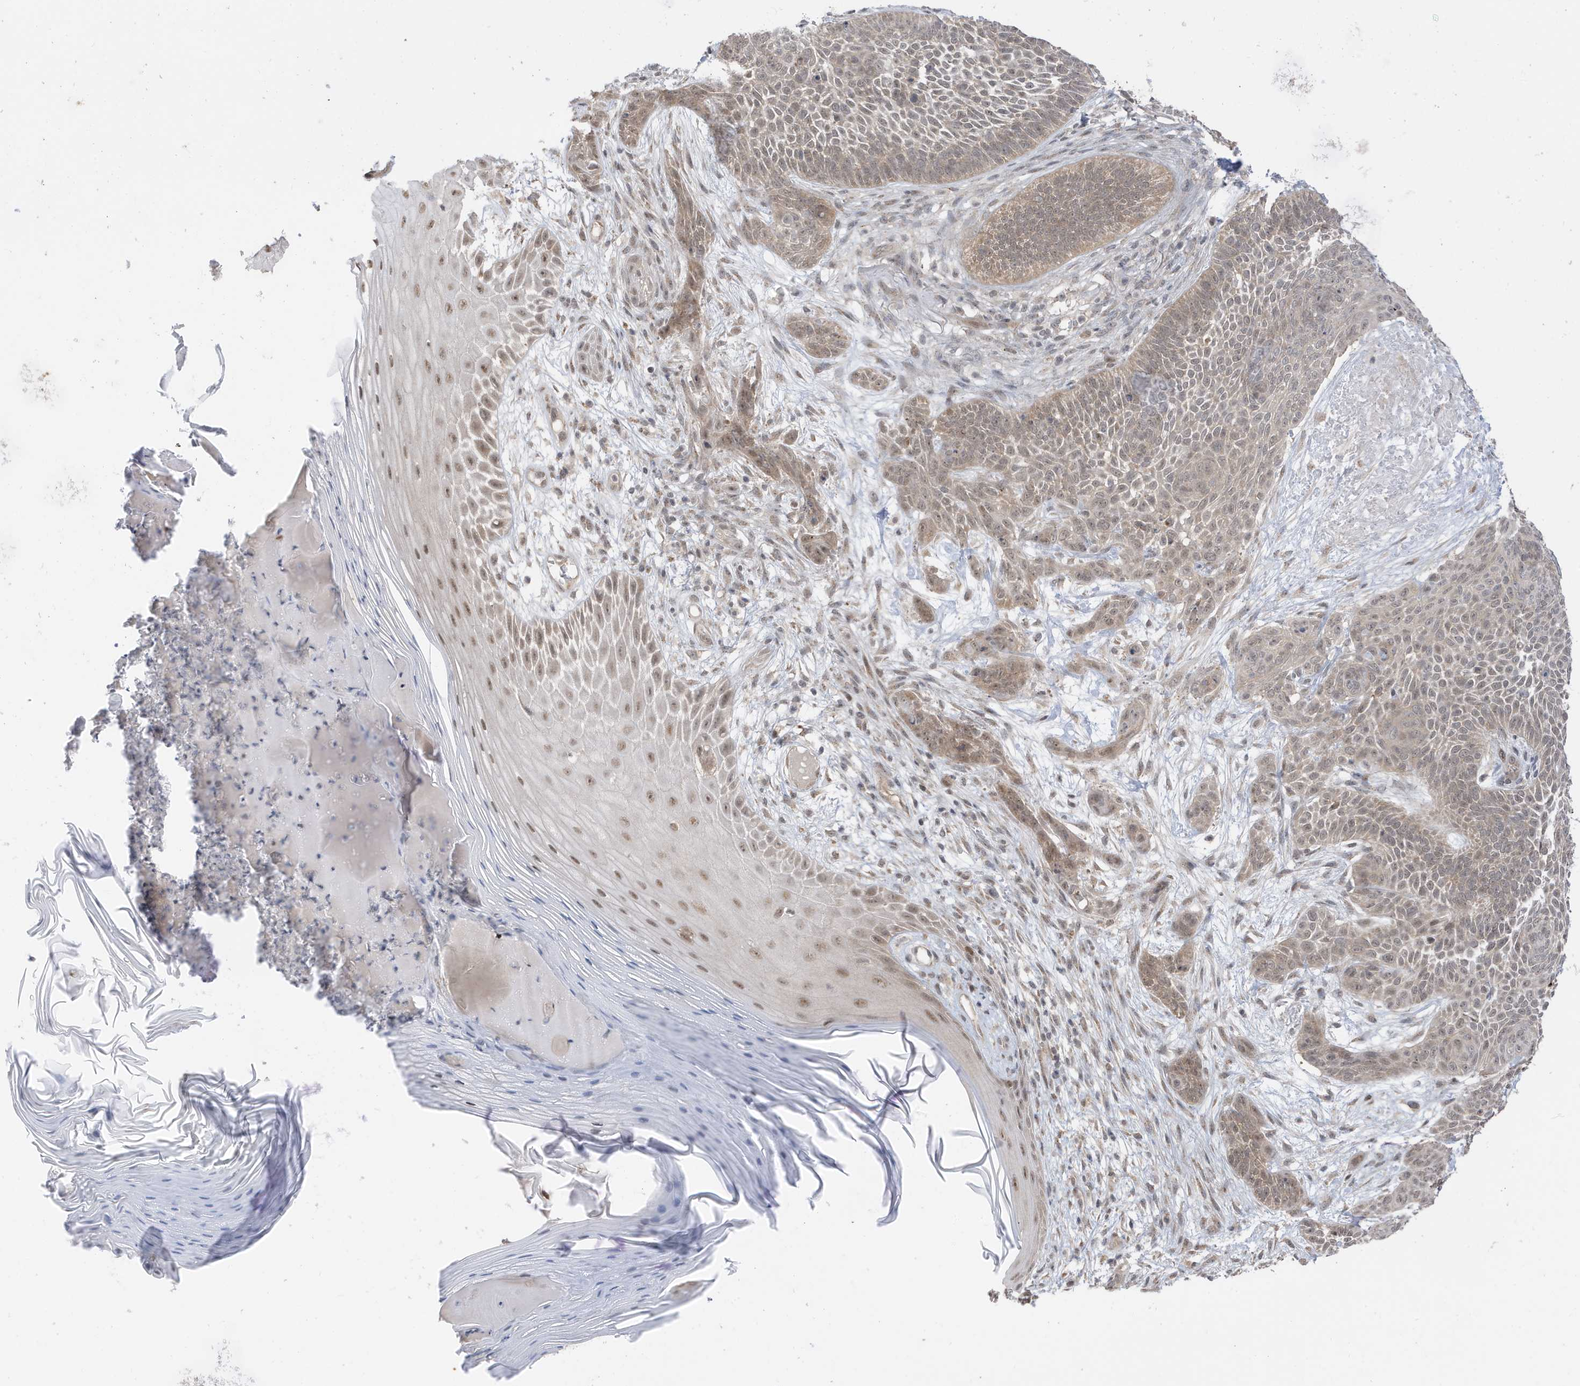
{"staining": {"intensity": "weak", "quantity": ">75%", "location": "cytoplasmic/membranous,nuclear"}, "tissue": "skin cancer", "cell_type": "Tumor cells", "image_type": "cancer", "snomed": [{"axis": "morphology", "description": "Basal cell carcinoma"}, {"axis": "topography", "description": "Skin"}], "caption": "About >75% of tumor cells in skin cancer (basal cell carcinoma) reveal weak cytoplasmic/membranous and nuclear protein positivity as visualized by brown immunohistochemical staining.", "gene": "TAB3", "patient": {"sex": "male", "age": 85}}